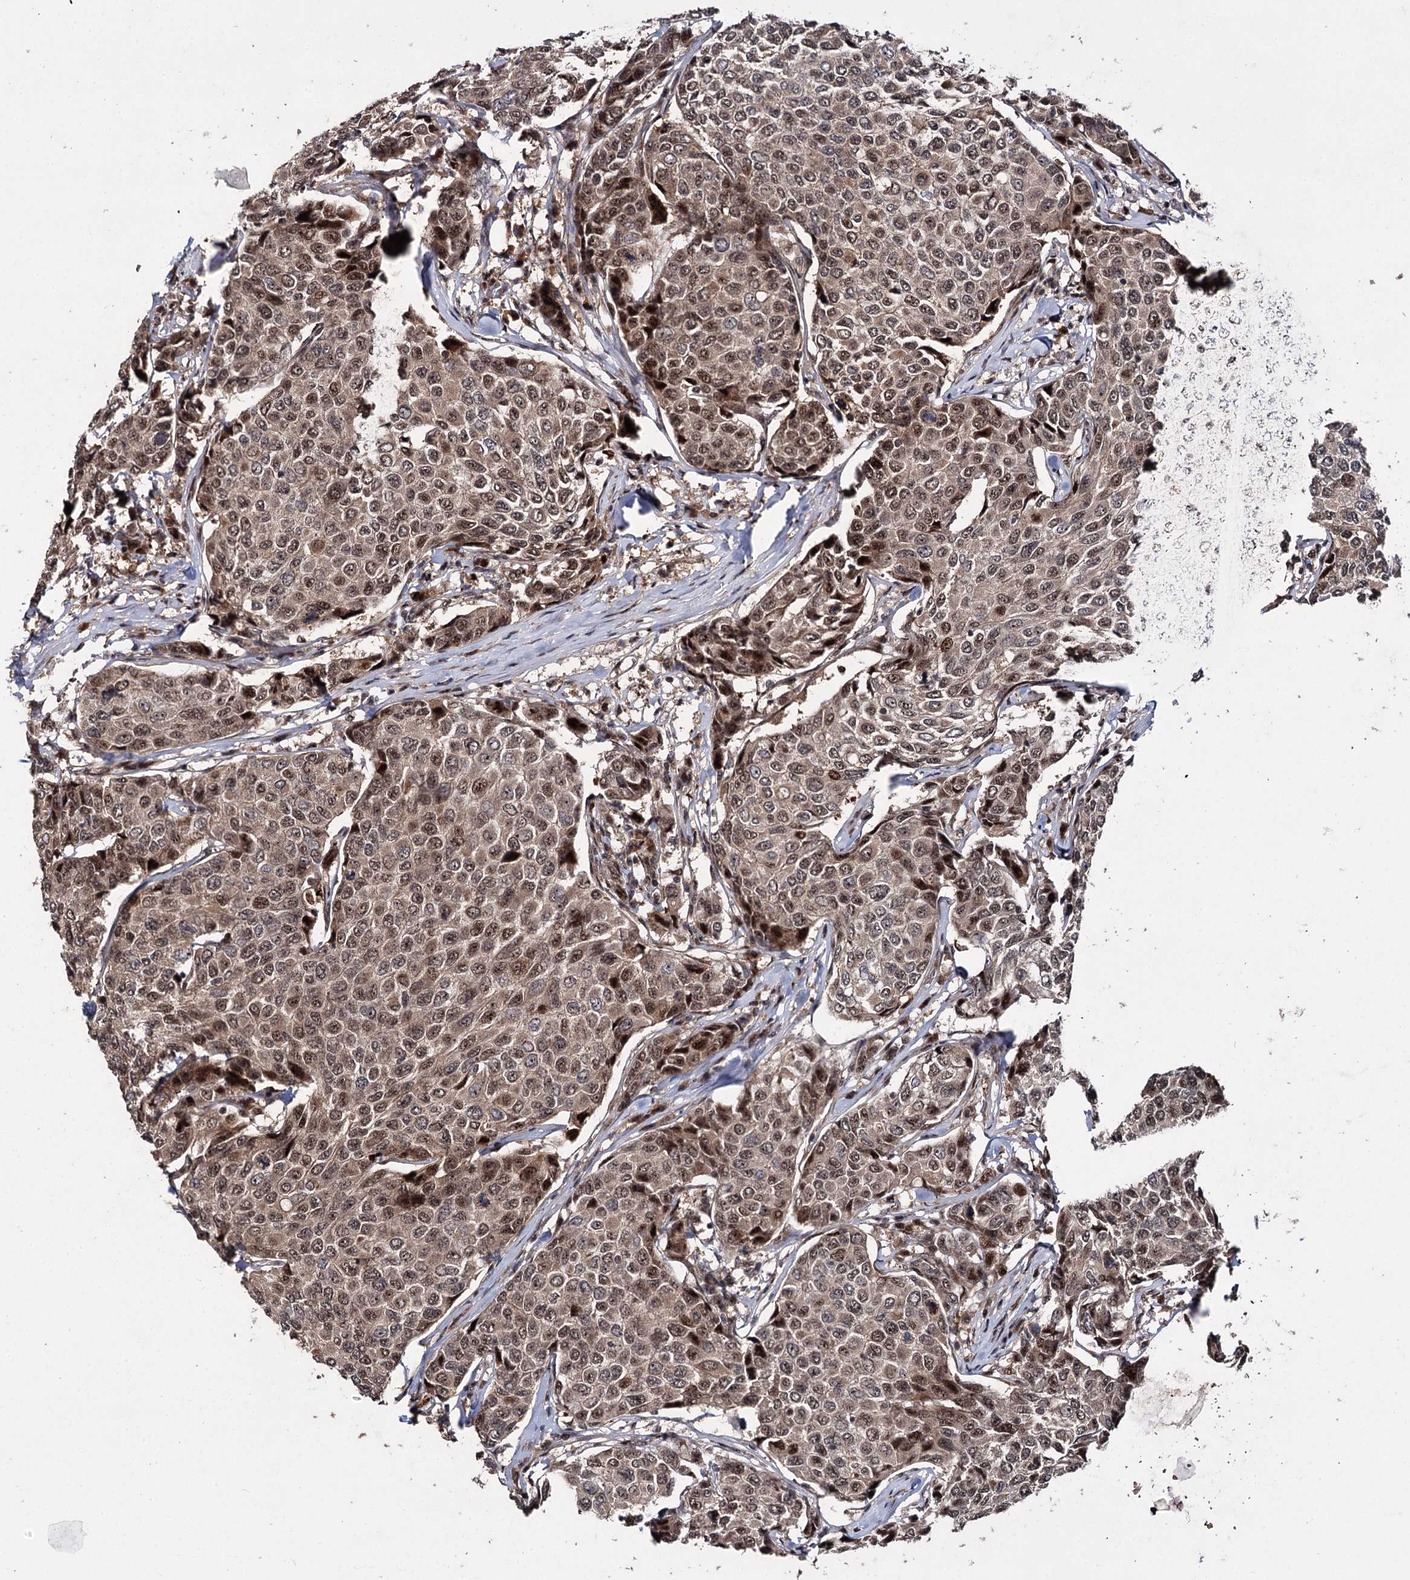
{"staining": {"intensity": "moderate", "quantity": ">75%", "location": "cytoplasmic/membranous,nuclear"}, "tissue": "breast cancer", "cell_type": "Tumor cells", "image_type": "cancer", "snomed": [{"axis": "morphology", "description": "Duct carcinoma"}, {"axis": "topography", "description": "Breast"}], "caption": "This is an image of immunohistochemistry staining of breast cancer, which shows moderate positivity in the cytoplasmic/membranous and nuclear of tumor cells.", "gene": "MKNK2", "patient": {"sex": "female", "age": 55}}